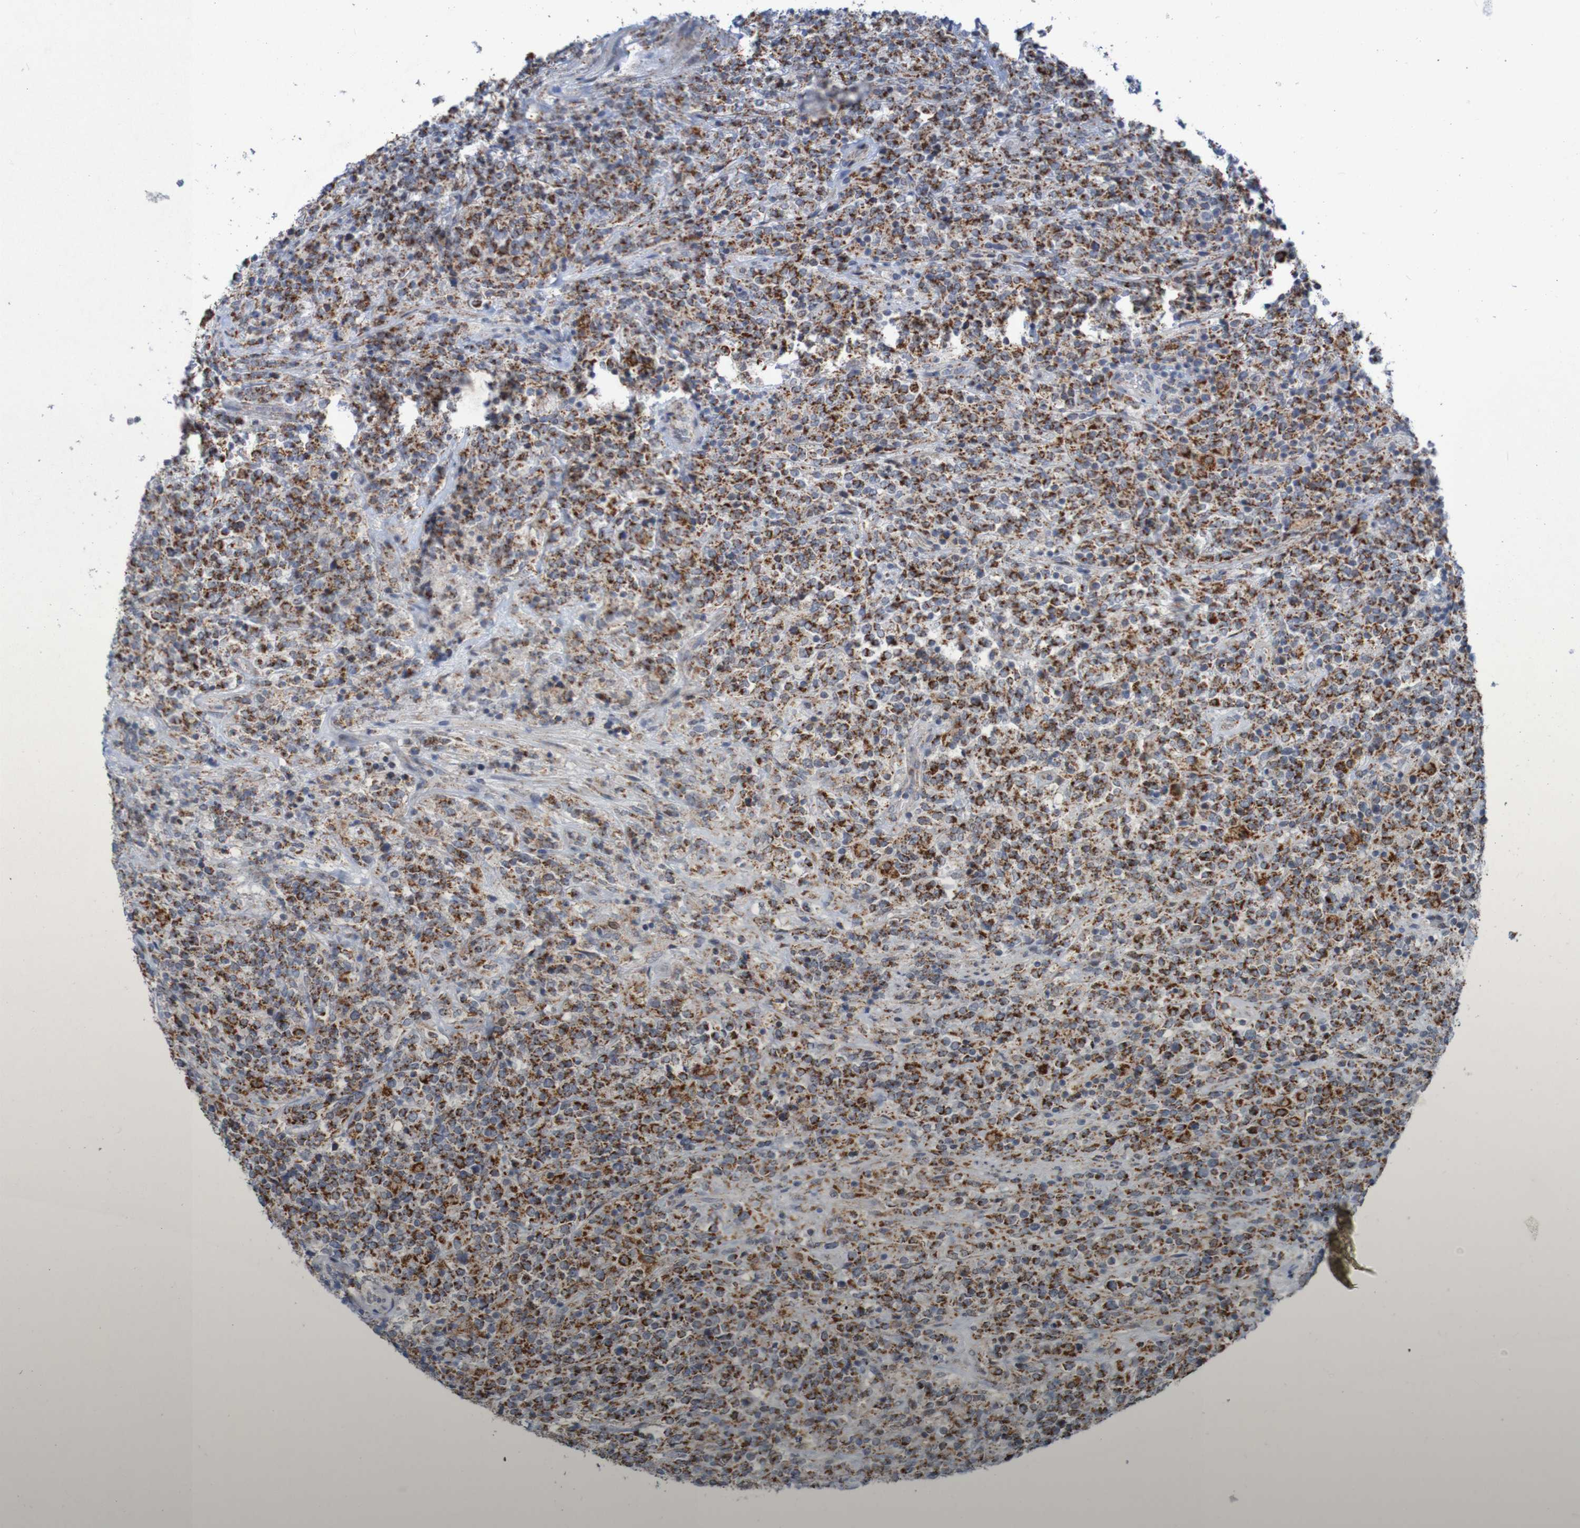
{"staining": {"intensity": "strong", "quantity": ">75%", "location": "cytoplasmic/membranous"}, "tissue": "lymphoma", "cell_type": "Tumor cells", "image_type": "cancer", "snomed": [{"axis": "morphology", "description": "Malignant lymphoma, non-Hodgkin's type, High grade"}, {"axis": "topography", "description": "Soft tissue"}], "caption": "There is high levels of strong cytoplasmic/membranous staining in tumor cells of high-grade malignant lymphoma, non-Hodgkin's type, as demonstrated by immunohistochemical staining (brown color).", "gene": "CCDC51", "patient": {"sex": "male", "age": 18}}